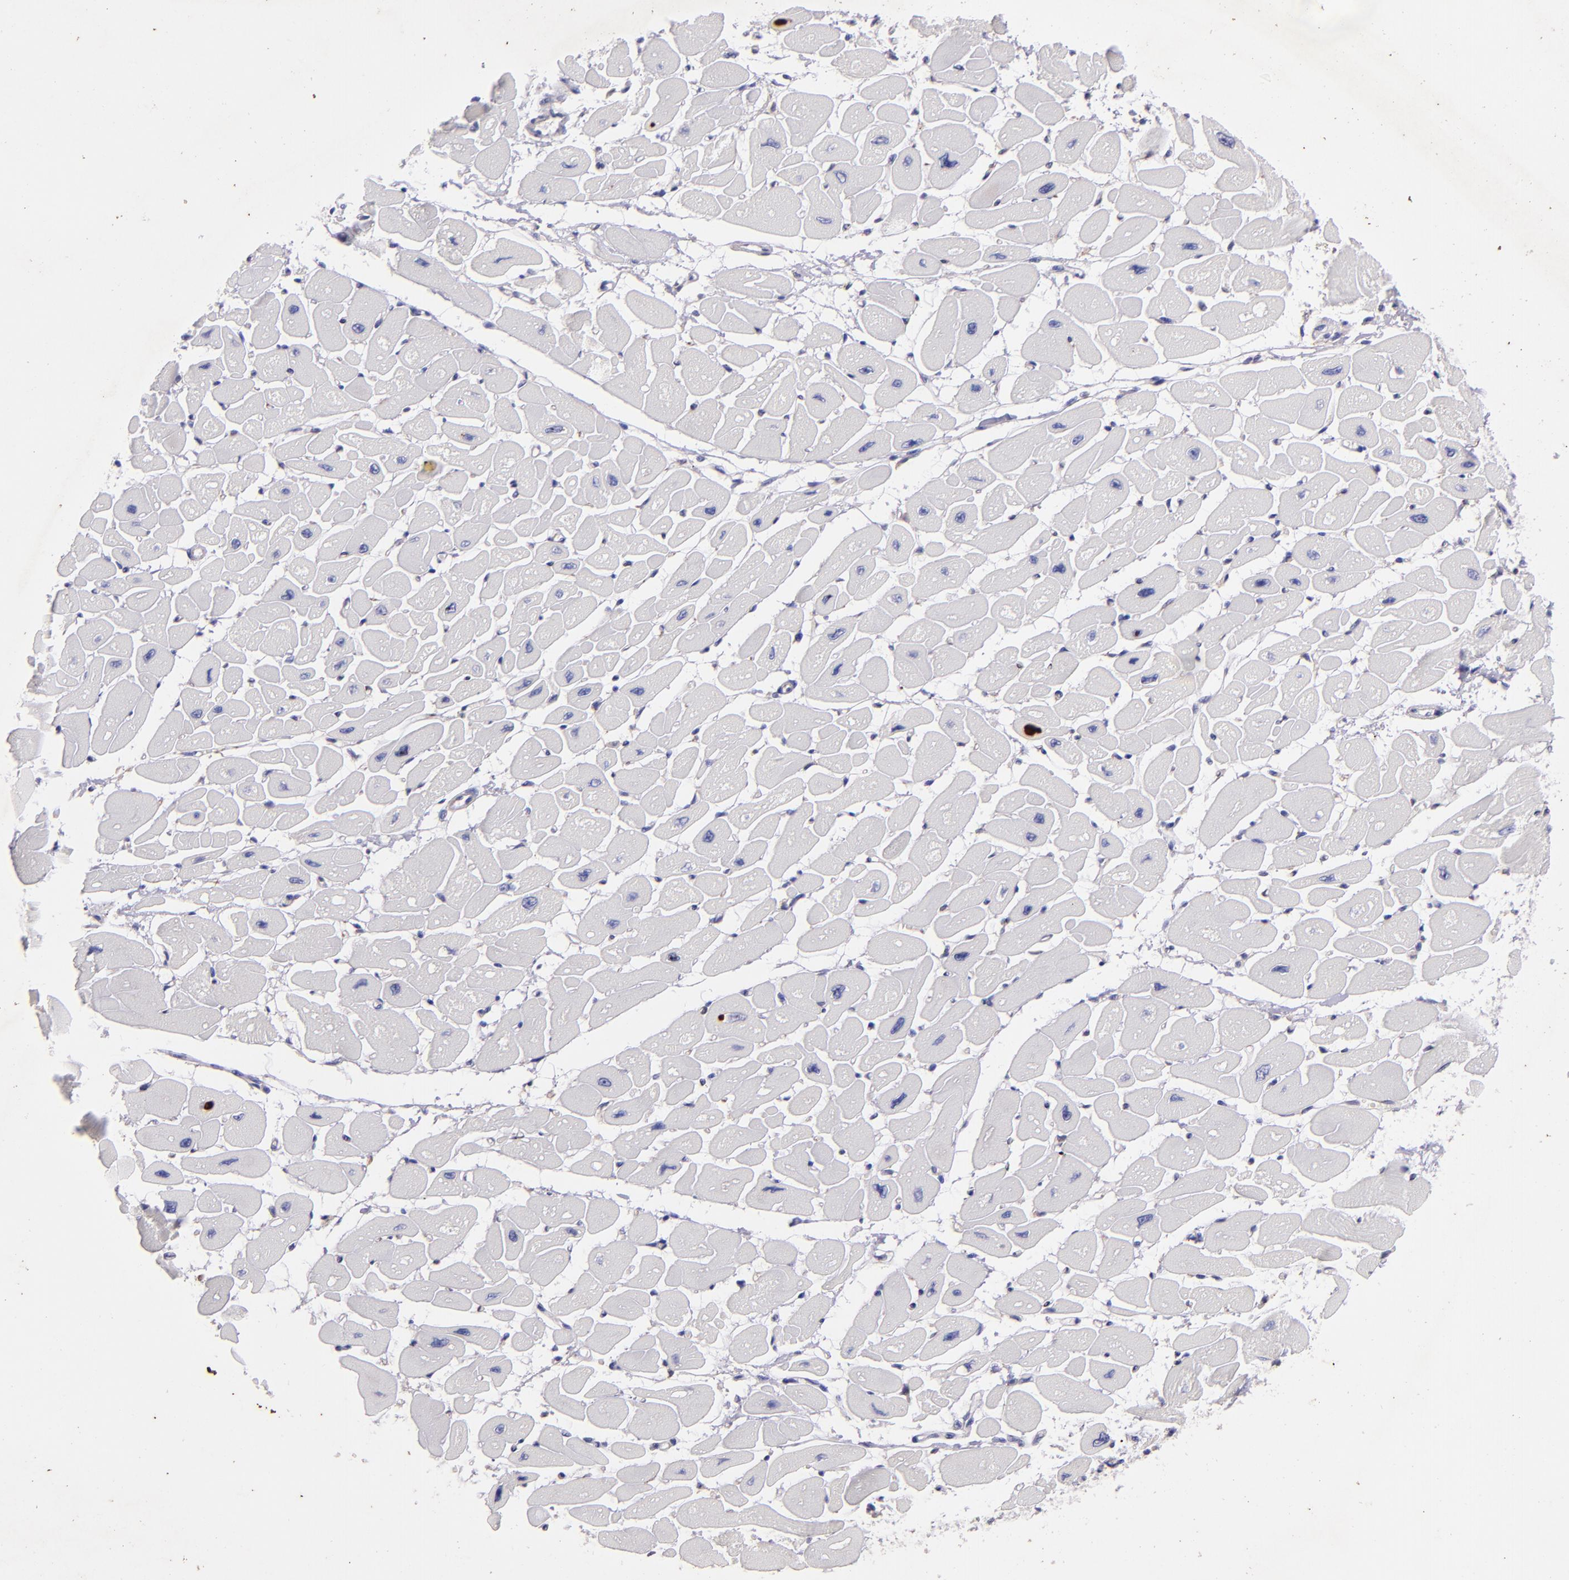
{"staining": {"intensity": "negative", "quantity": "none", "location": "none"}, "tissue": "heart muscle", "cell_type": "Cardiomyocytes", "image_type": "normal", "snomed": [{"axis": "morphology", "description": "Normal tissue, NOS"}, {"axis": "topography", "description": "Heart"}], "caption": "A micrograph of human heart muscle is negative for staining in cardiomyocytes. (DAB immunohistochemistry (IHC), high magnification).", "gene": "RET", "patient": {"sex": "female", "age": 54}}